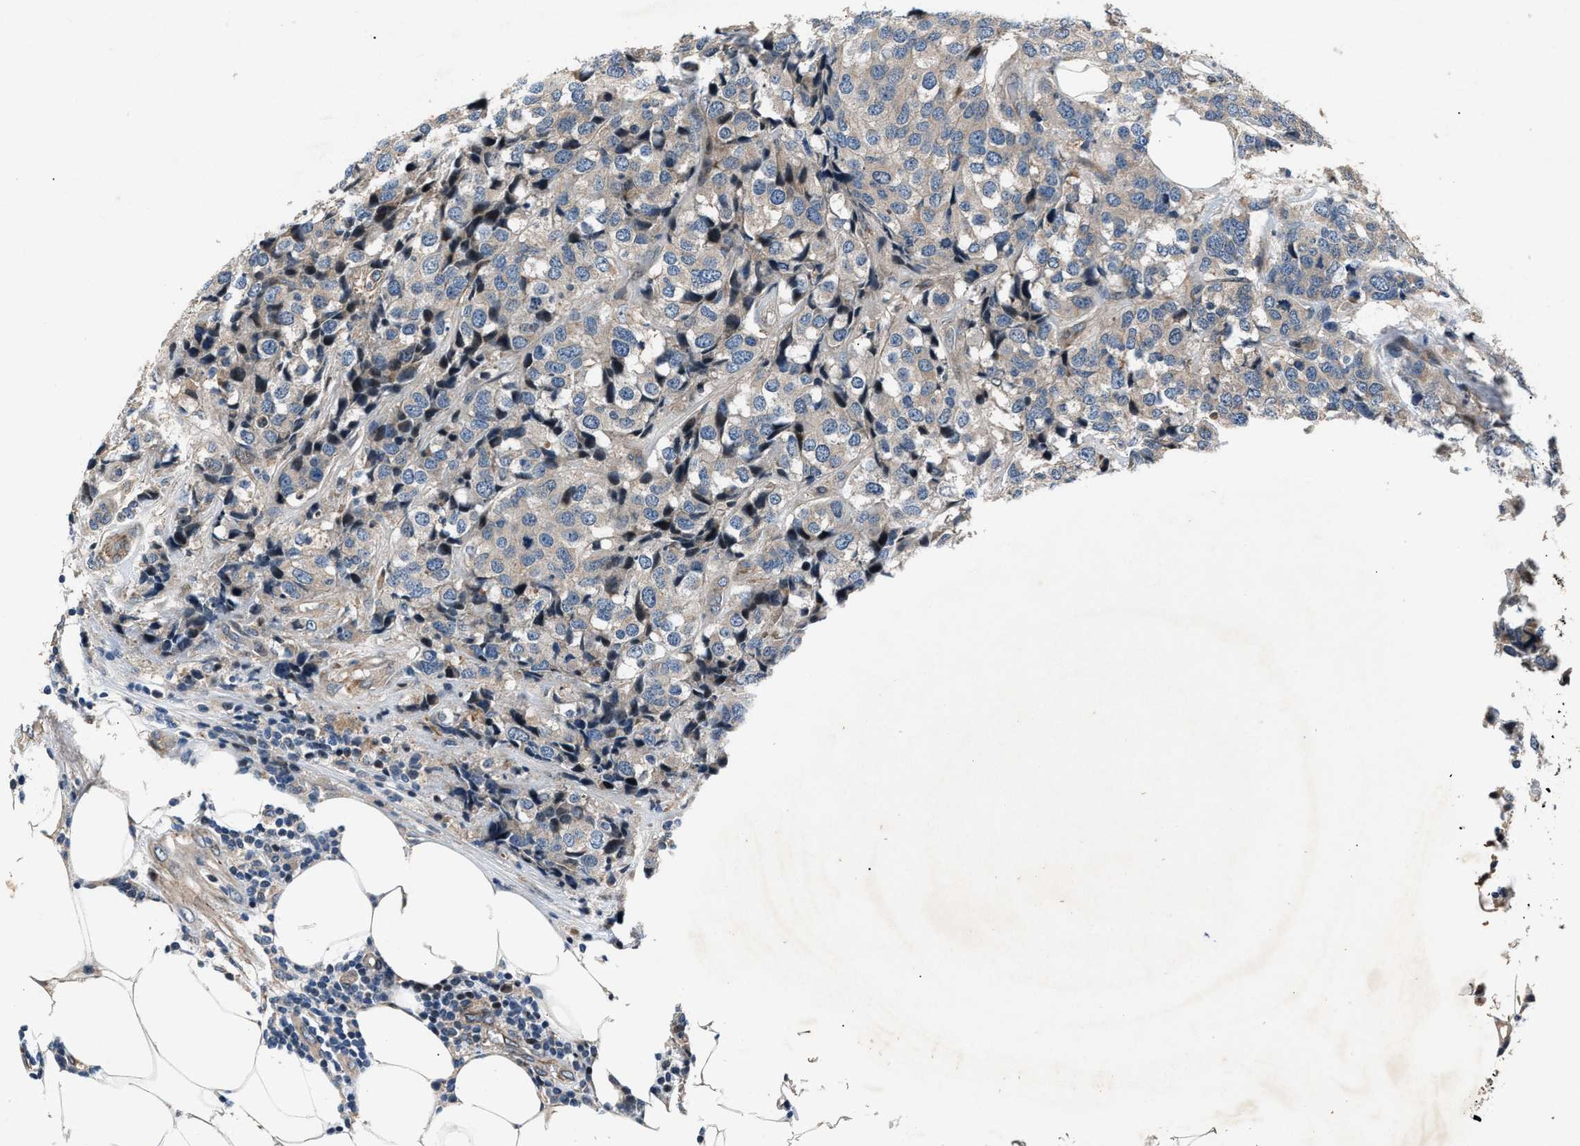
{"staining": {"intensity": "negative", "quantity": "none", "location": "none"}, "tissue": "breast cancer", "cell_type": "Tumor cells", "image_type": "cancer", "snomed": [{"axis": "morphology", "description": "Lobular carcinoma"}, {"axis": "topography", "description": "Breast"}], "caption": "An immunohistochemistry (IHC) micrograph of breast cancer (lobular carcinoma) is shown. There is no staining in tumor cells of breast cancer (lobular carcinoma).", "gene": "DYNC2I1", "patient": {"sex": "female", "age": 59}}